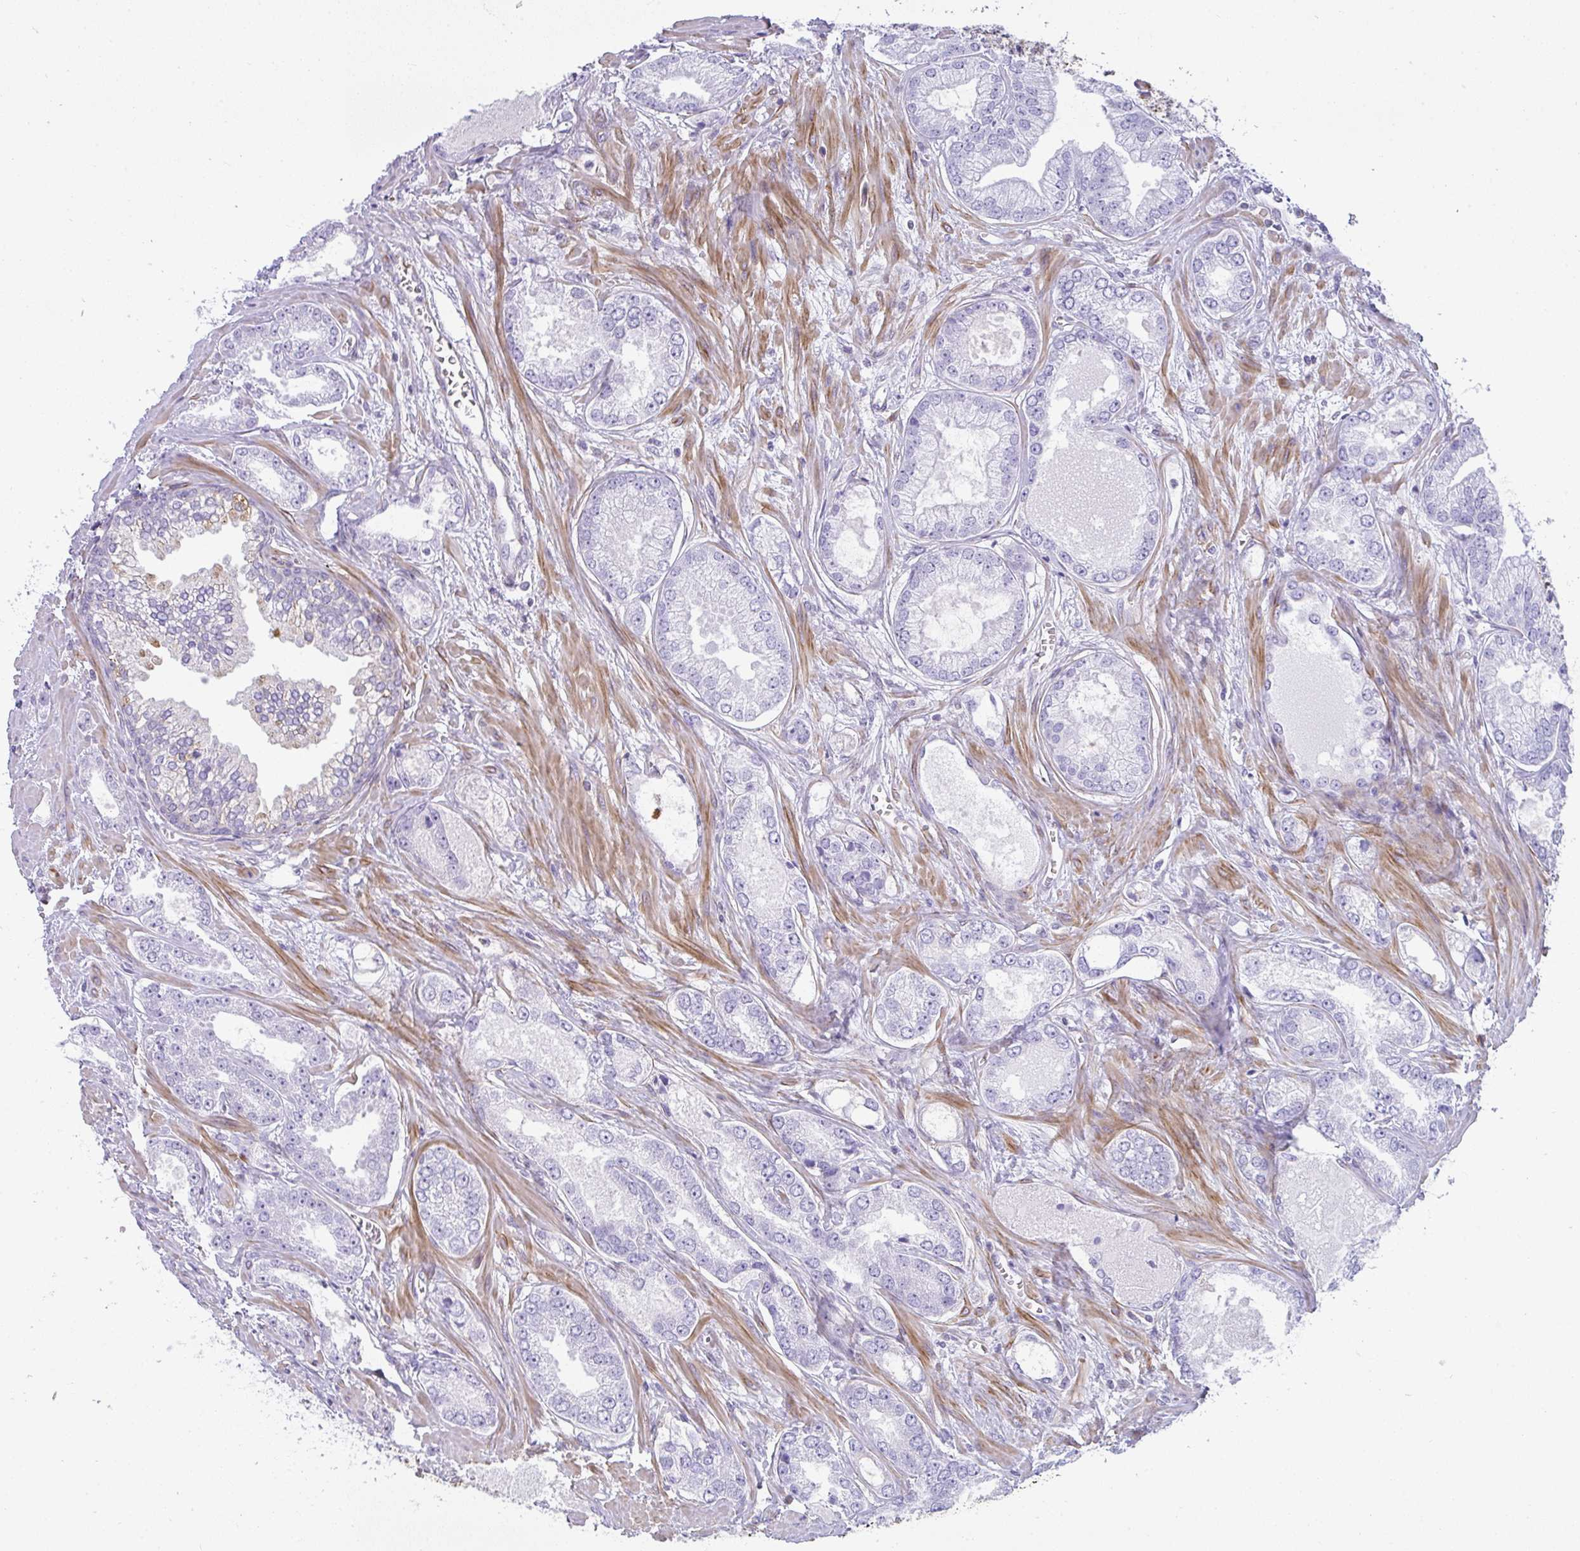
{"staining": {"intensity": "negative", "quantity": "none", "location": "none"}, "tissue": "prostate cancer", "cell_type": "Tumor cells", "image_type": "cancer", "snomed": [{"axis": "morphology", "description": "Adenocarcinoma, Medium grade"}, {"axis": "topography", "description": "Prostate"}], "caption": "There is no significant positivity in tumor cells of medium-grade adenocarcinoma (prostate).", "gene": "CDRT15", "patient": {"sex": "male", "age": 57}}